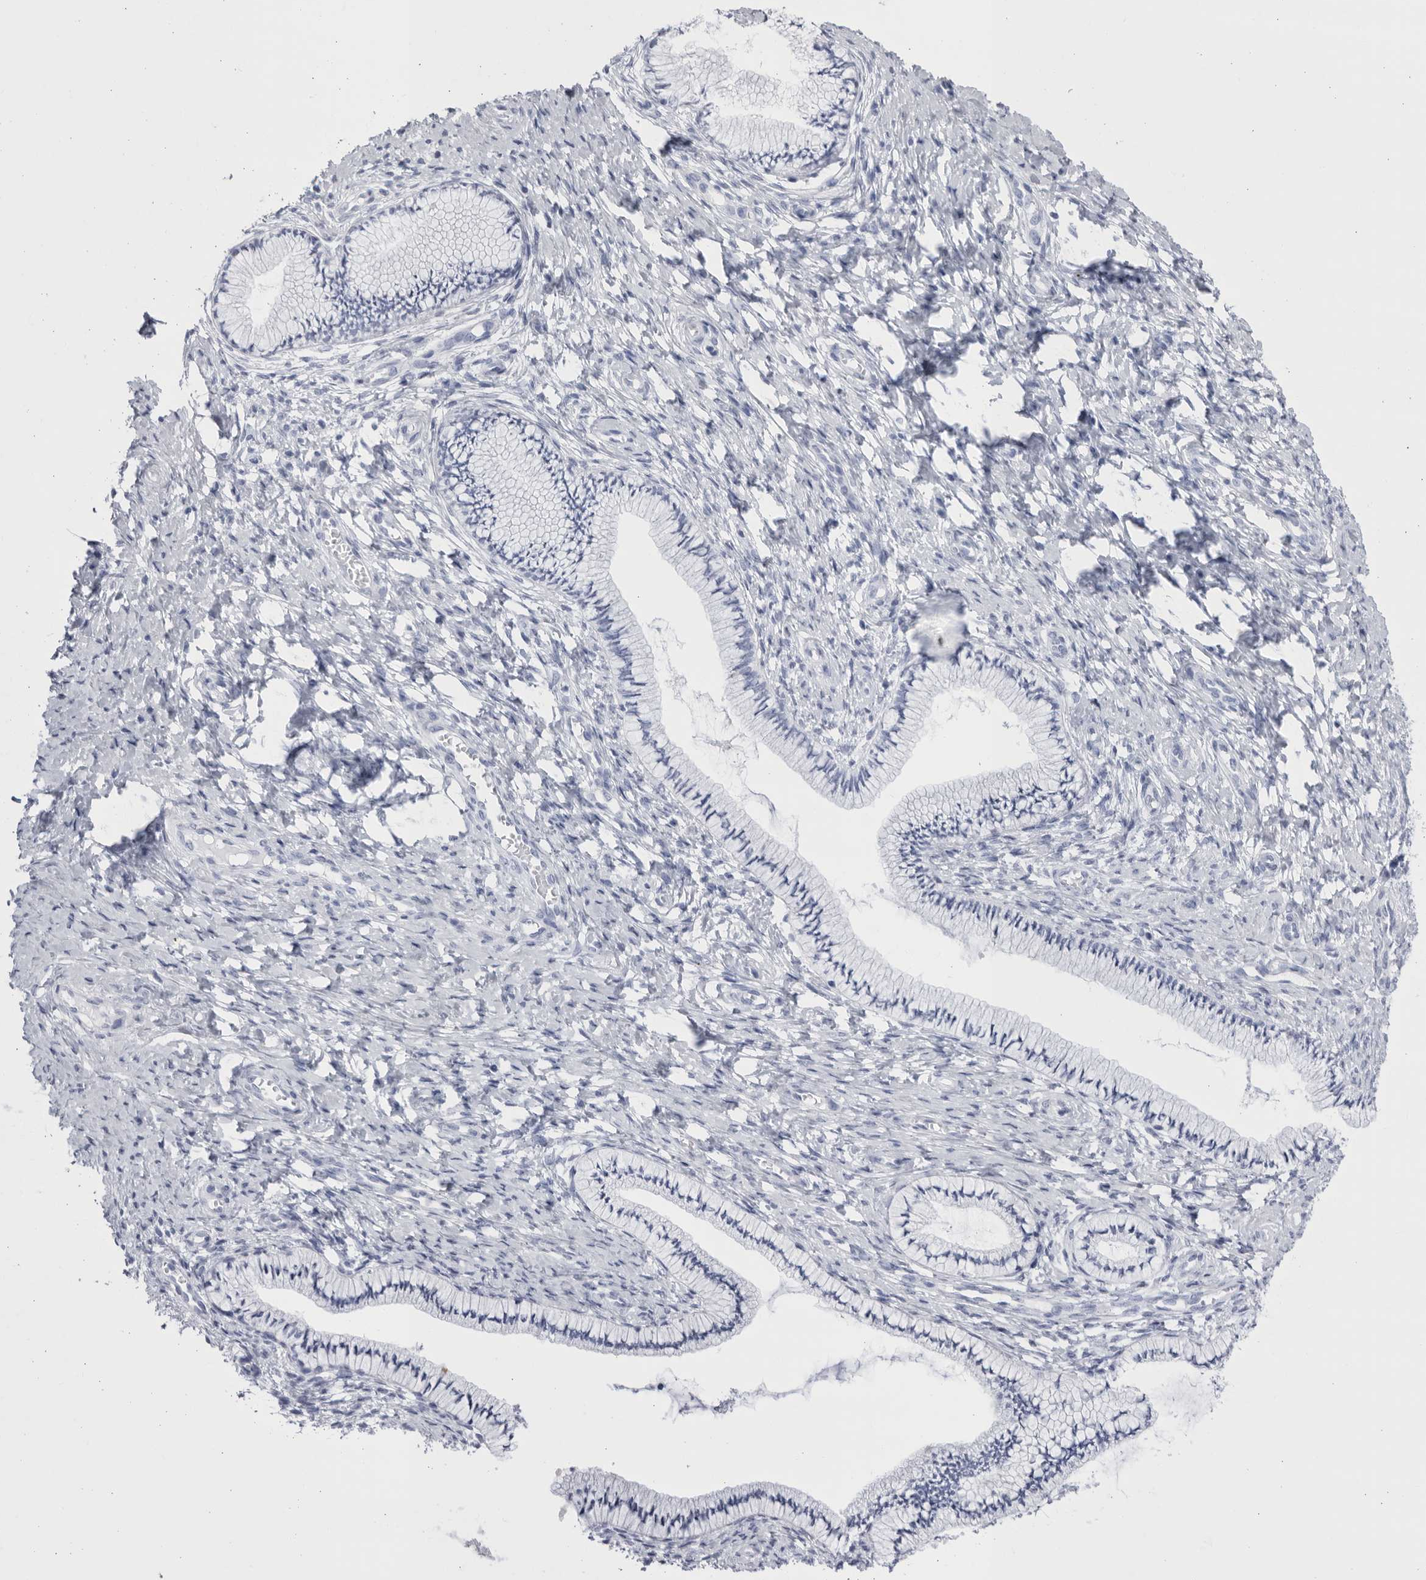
{"staining": {"intensity": "moderate", "quantity": "<25%", "location": "none"}, "tissue": "cervix", "cell_type": "Glandular cells", "image_type": "normal", "snomed": [{"axis": "morphology", "description": "Normal tissue, NOS"}, {"axis": "topography", "description": "Cervix"}], "caption": "Immunohistochemistry of normal cervix displays low levels of moderate None staining in about <25% of glandular cells. (DAB (3,3'-diaminobenzidine) IHC with brightfield microscopy, high magnification).", "gene": "CCDC181", "patient": {"sex": "female", "age": 36}}